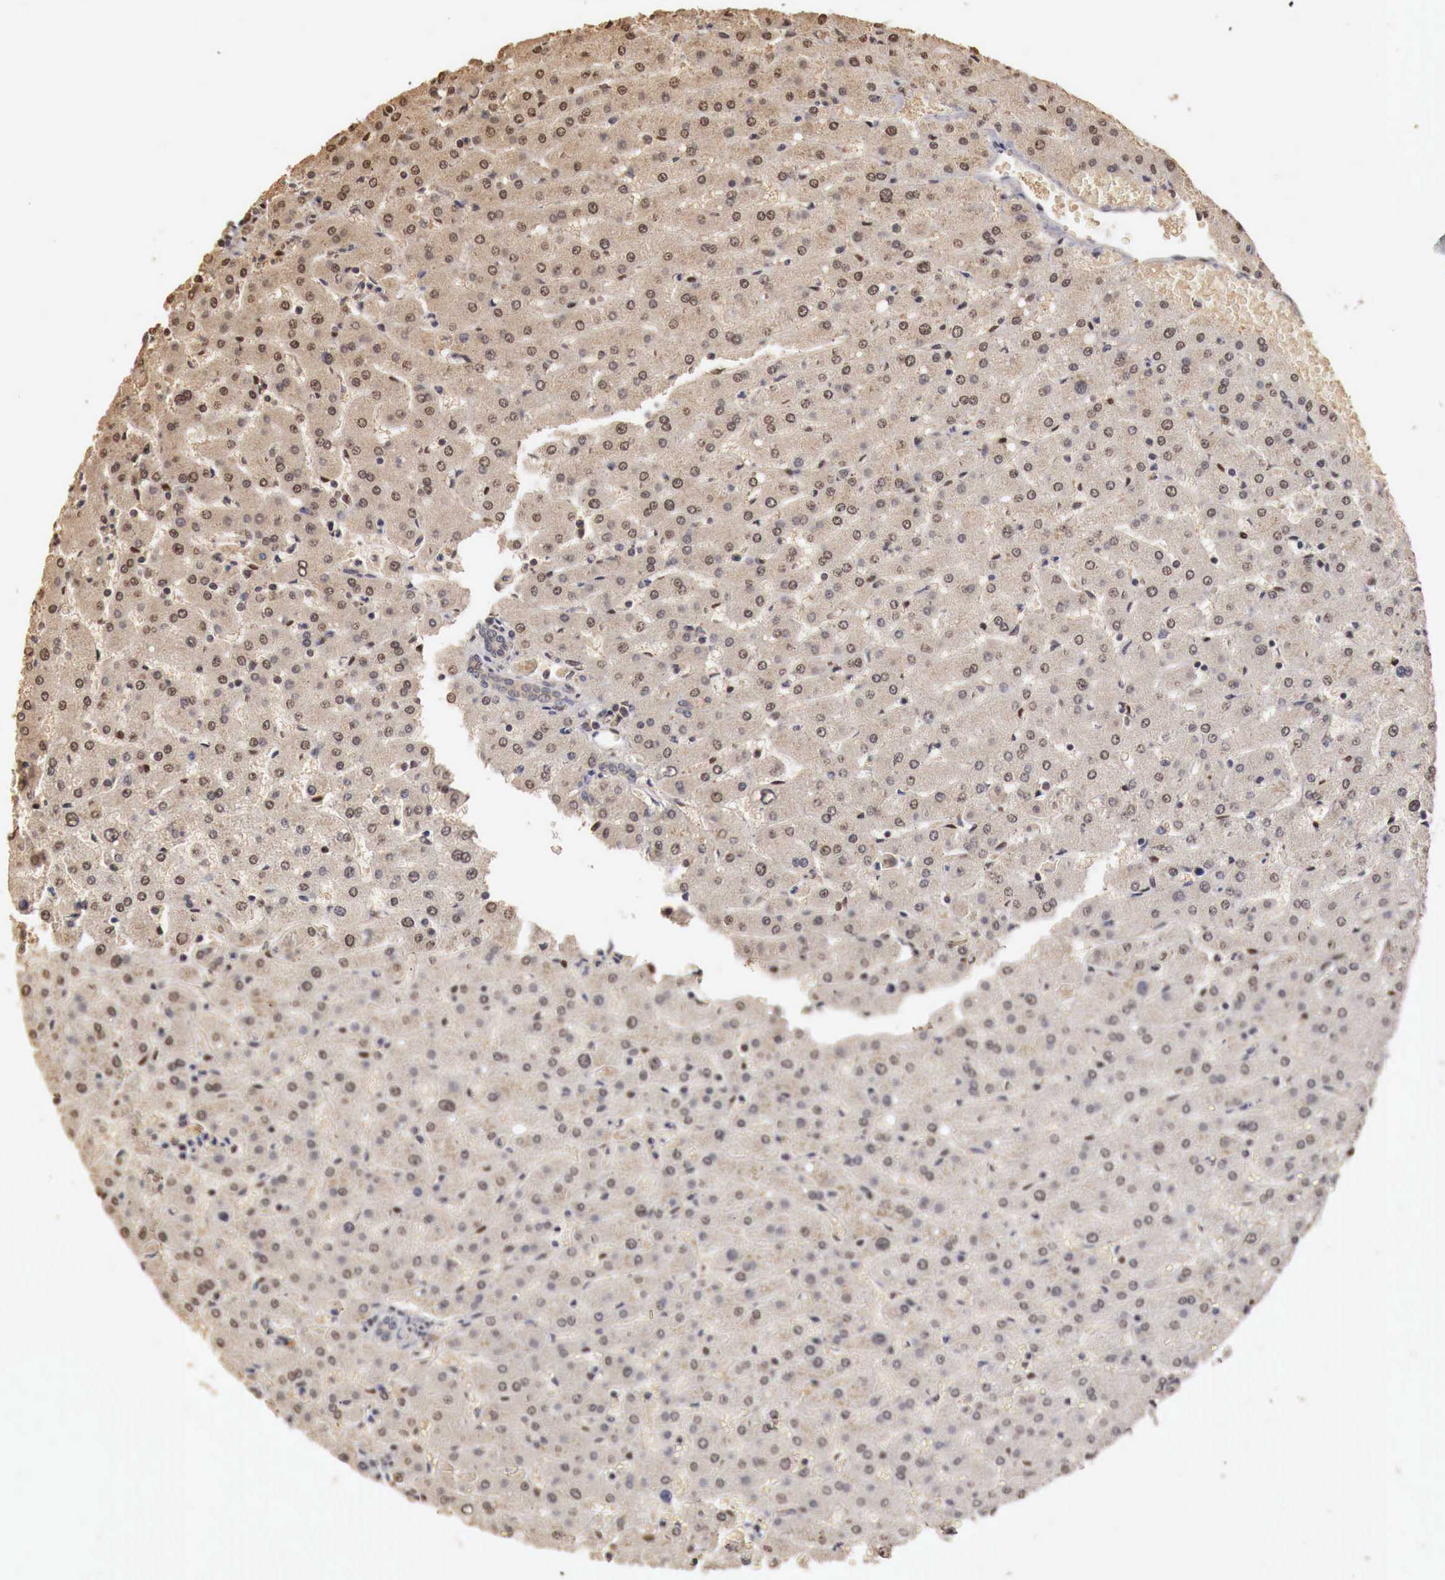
{"staining": {"intensity": "negative", "quantity": "none", "location": "none"}, "tissue": "liver", "cell_type": "Cholangiocytes", "image_type": "normal", "snomed": [{"axis": "morphology", "description": "Normal tissue, NOS"}, {"axis": "topography", "description": "Liver"}], "caption": "IHC micrograph of normal liver: liver stained with DAB (3,3'-diaminobenzidine) exhibits no significant protein positivity in cholangiocytes.", "gene": "KHDRBS2", "patient": {"sex": "female", "age": 30}}